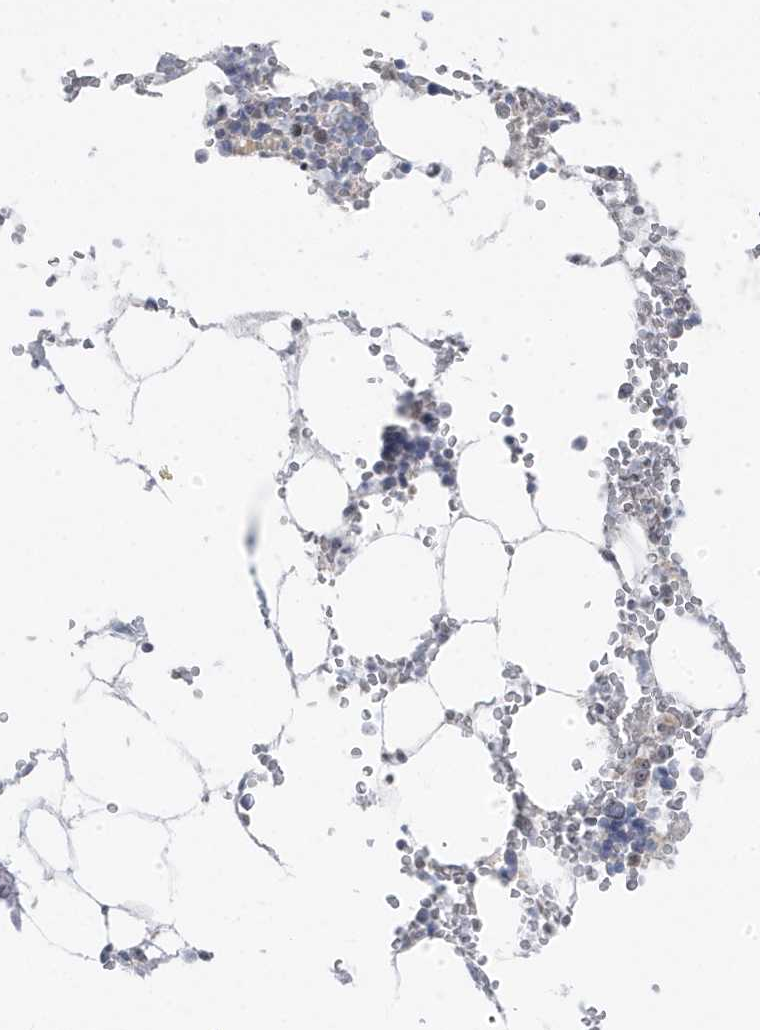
{"staining": {"intensity": "negative", "quantity": "none", "location": "none"}, "tissue": "bone marrow", "cell_type": "Hematopoietic cells", "image_type": "normal", "snomed": [{"axis": "morphology", "description": "Normal tissue, NOS"}, {"axis": "topography", "description": "Bone marrow"}], "caption": "An IHC histopathology image of normal bone marrow is shown. There is no staining in hematopoietic cells of bone marrow. (Stains: DAB (3,3'-diaminobenzidine) immunohistochemistry (IHC) with hematoxylin counter stain, Microscopy: brightfield microscopy at high magnification).", "gene": "TSEN15", "patient": {"sex": "male", "age": 70}}